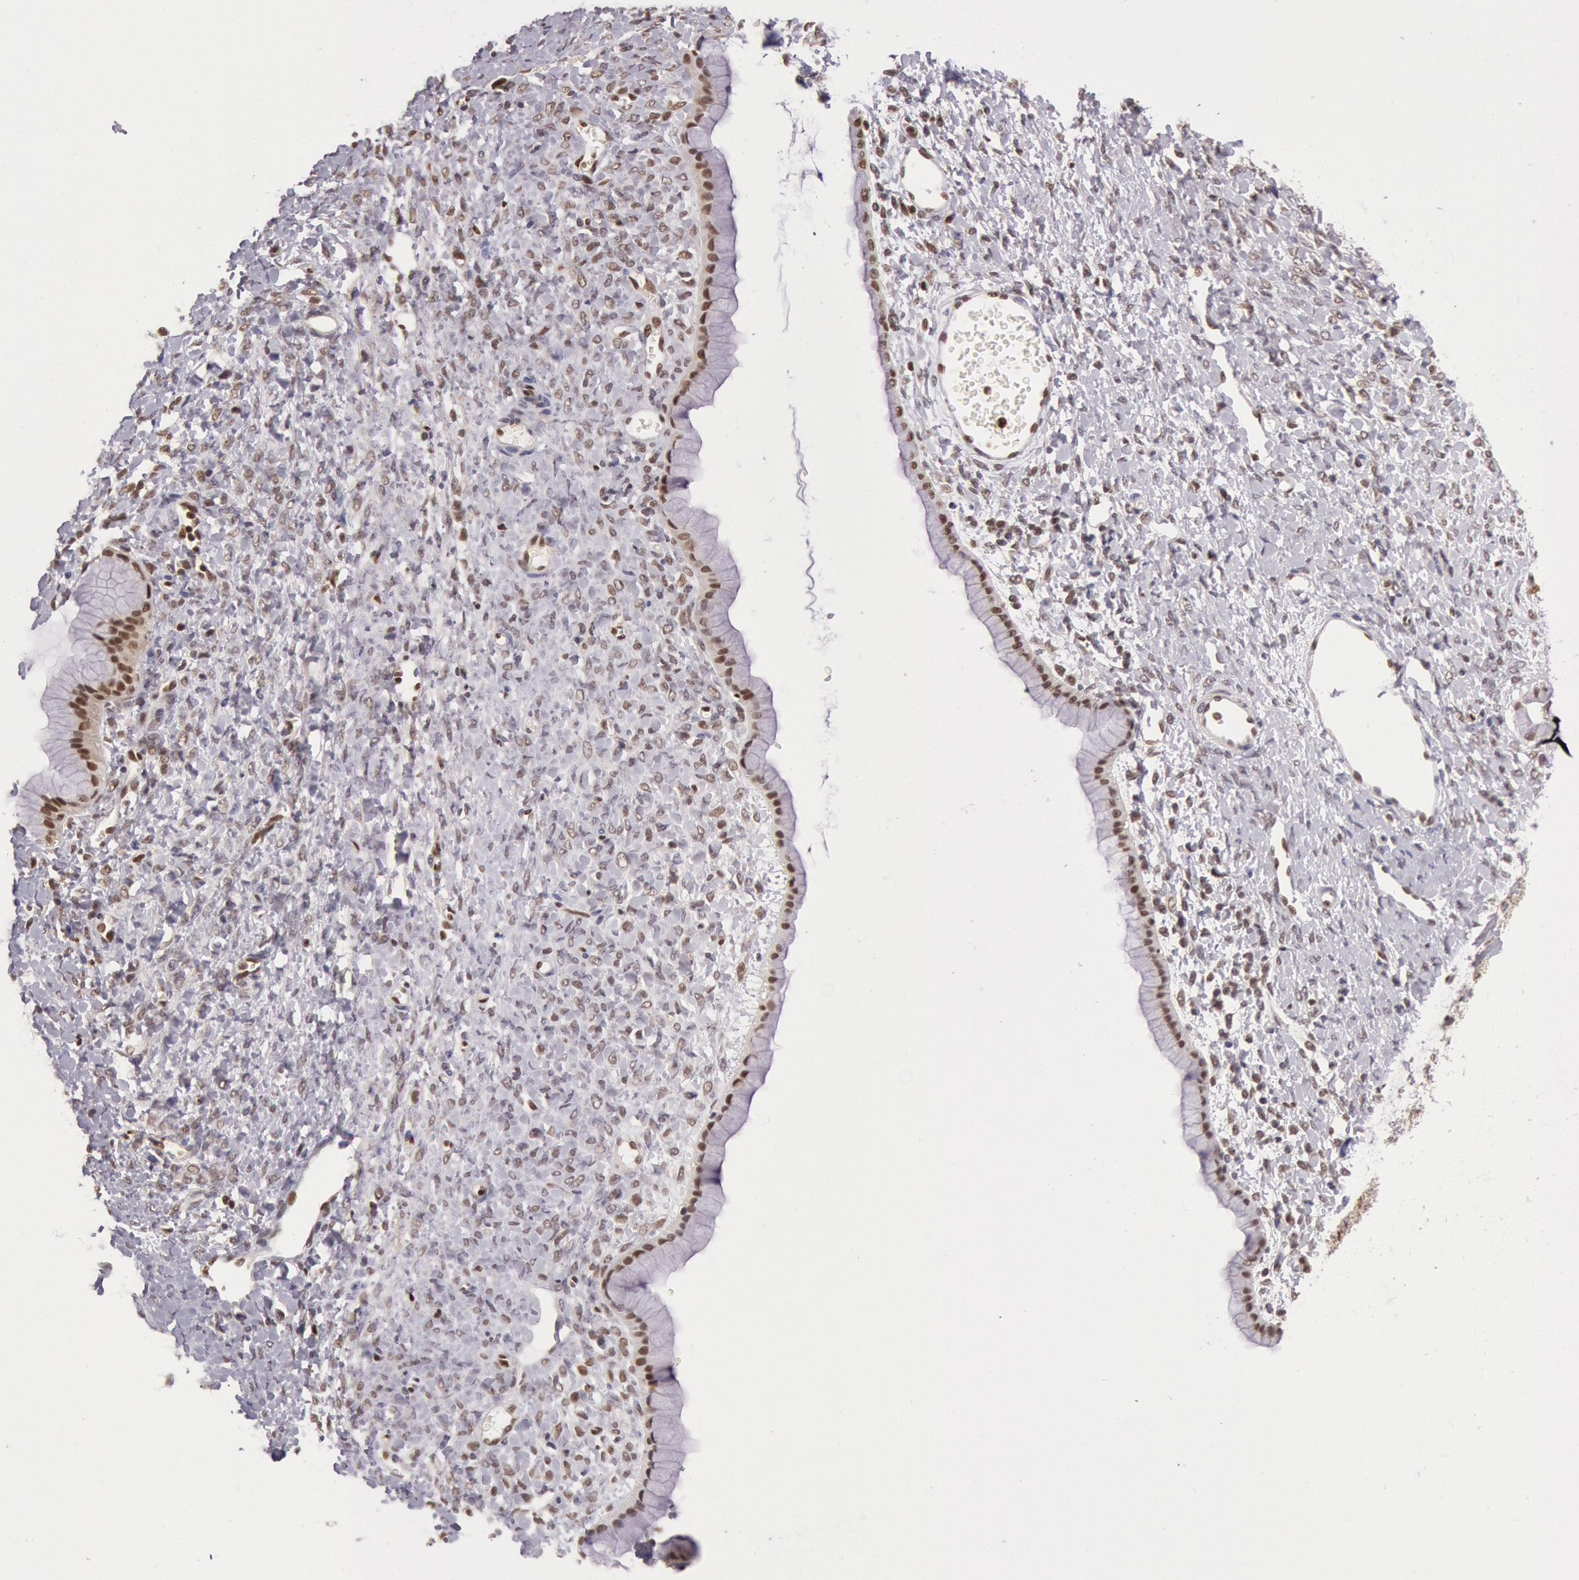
{"staining": {"intensity": "moderate", "quantity": ">75%", "location": "nuclear"}, "tissue": "ovarian cancer", "cell_type": "Tumor cells", "image_type": "cancer", "snomed": [{"axis": "morphology", "description": "Cystadenocarcinoma, mucinous, NOS"}, {"axis": "topography", "description": "Ovary"}], "caption": "Ovarian mucinous cystadenocarcinoma stained for a protein displays moderate nuclear positivity in tumor cells.", "gene": "ESS2", "patient": {"sex": "female", "age": 25}}